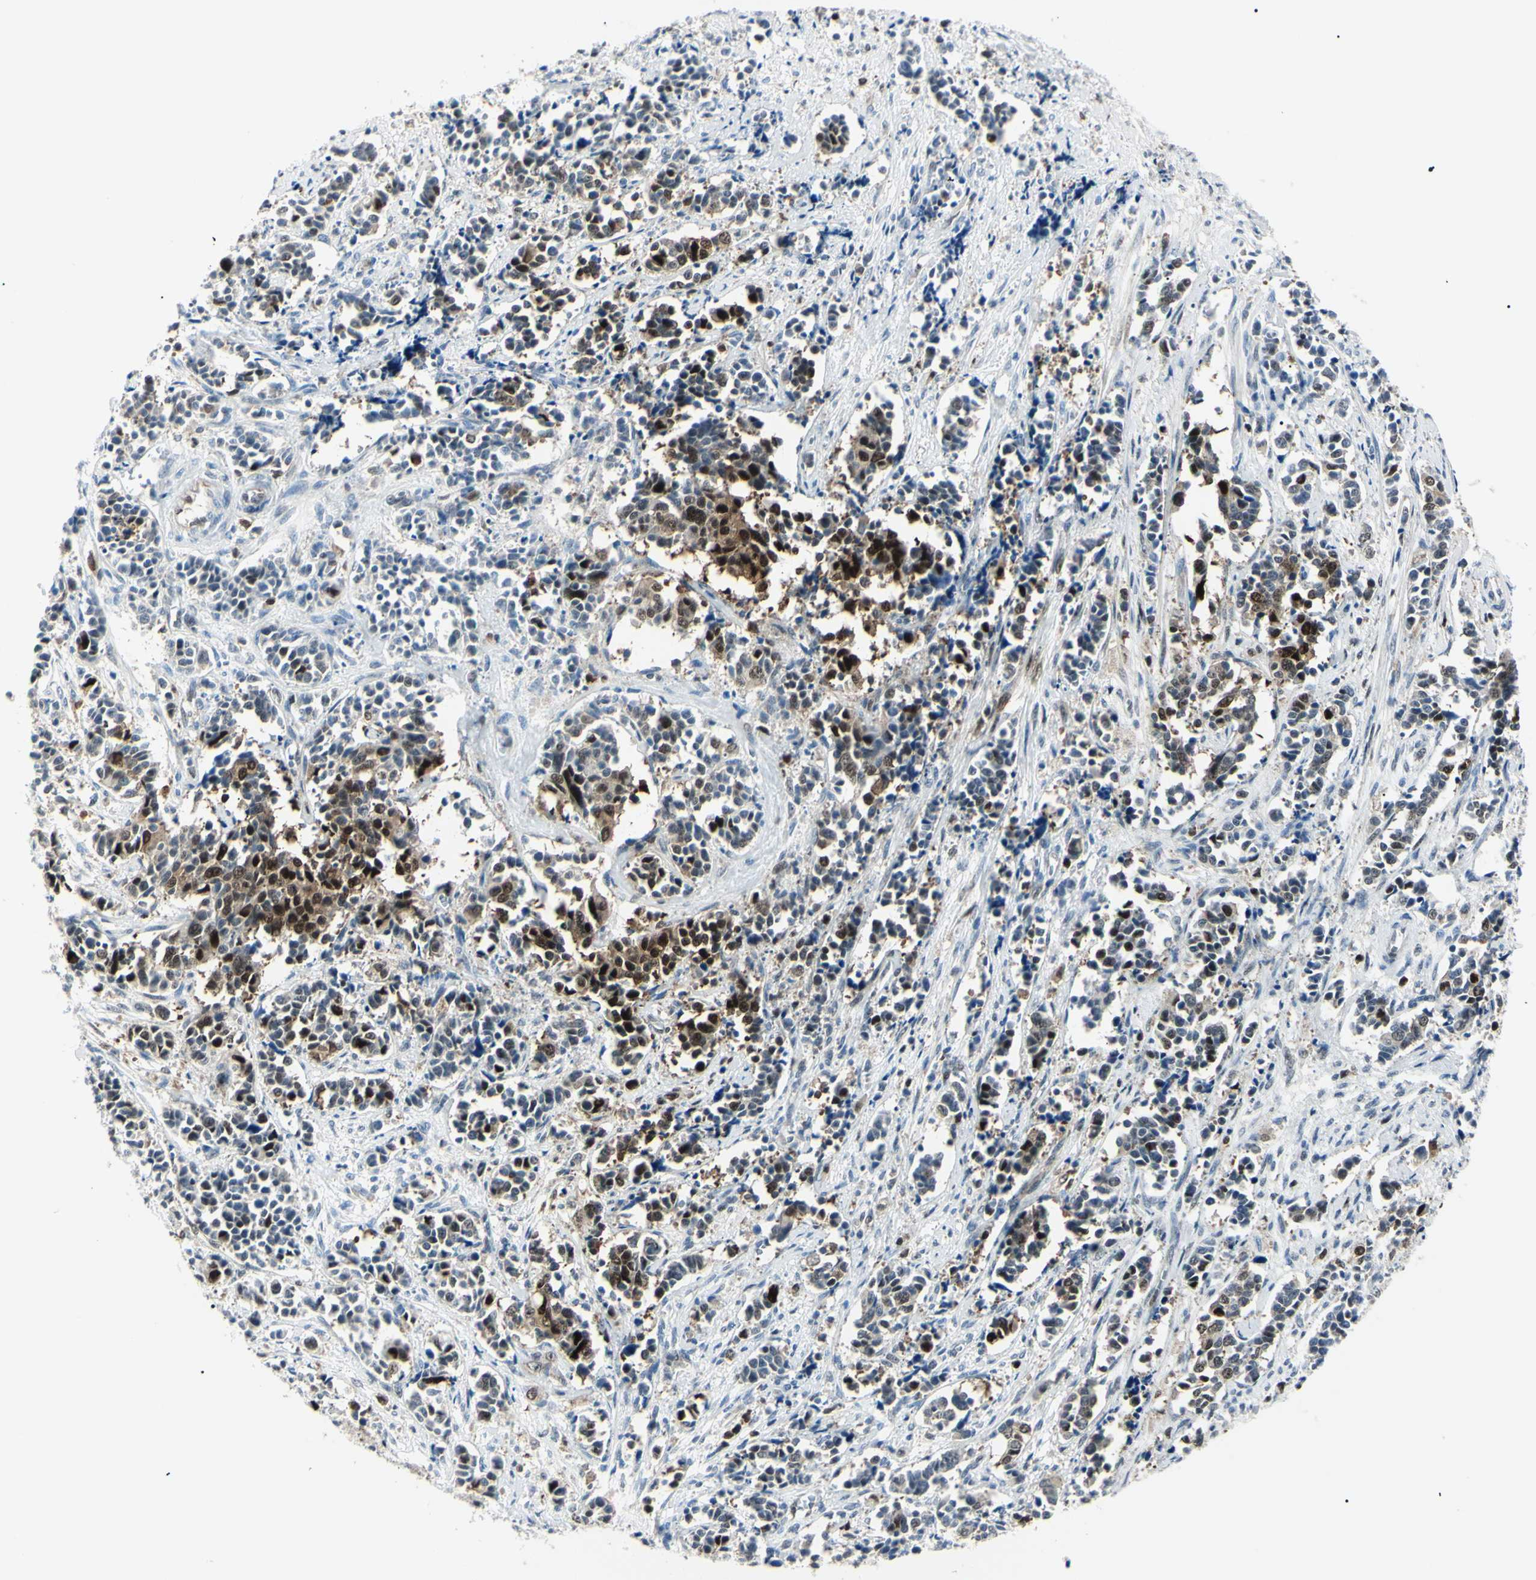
{"staining": {"intensity": "strong", "quantity": "25%-75%", "location": "cytoplasmic/membranous,nuclear"}, "tissue": "cervical cancer", "cell_type": "Tumor cells", "image_type": "cancer", "snomed": [{"axis": "morphology", "description": "Normal tissue, NOS"}, {"axis": "morphology", "description": "Squamous cell carcinoma, NOS"}, {"axis": "topography", "description": "Cervix"}], "caption": "A brown stain shows strong cytoplasmic/membranous and nuclear expression of a protein in squamous cell carcinoma (cervical) tumor cells.", "gene": "PGK1", "patient": {"sex": "female", "age": 35}}